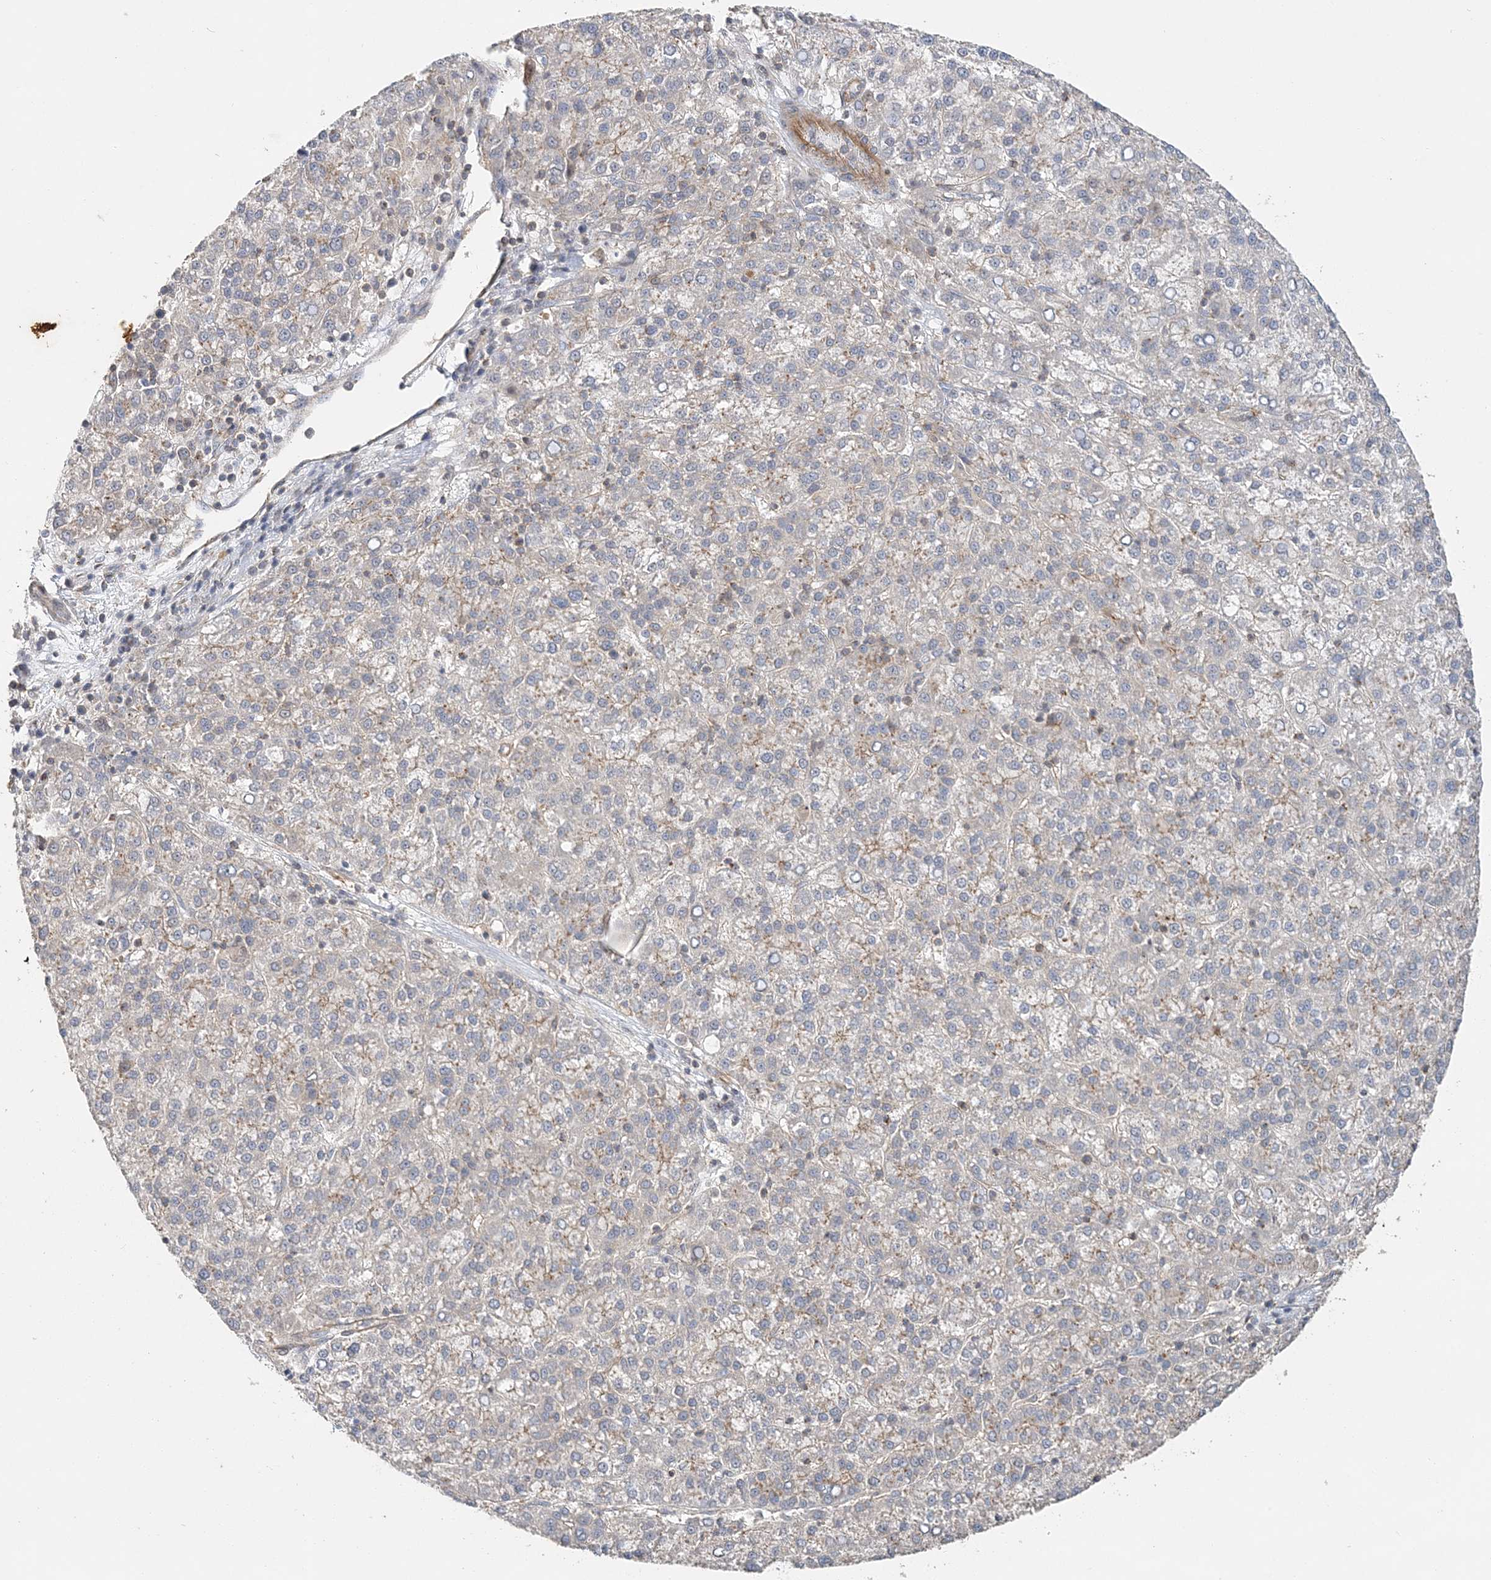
{"staining": {"intensity": "weak", "quantity": "<25%", "location": "cytoplasmic/membranous"}, "tissue": "liver cancer", "cell_type": "Tumor cells", "image_type": "cancer", "snomed": [{"axis": "morphology", "description": "Carcinoma, Hepatocellular, NOS"}, {"axis": "topography", "description": "Liver"}], "caption": "The image demonstrates no staining of tumor cells in hepatocellular carcinoma (liver). Brightfield microscopy of IHC stained with DAB (brown) and hematoxylin (blue), captured at high magnification.", "gene": "MAT2B", "patient": {"sex": "female", "age": 58}}